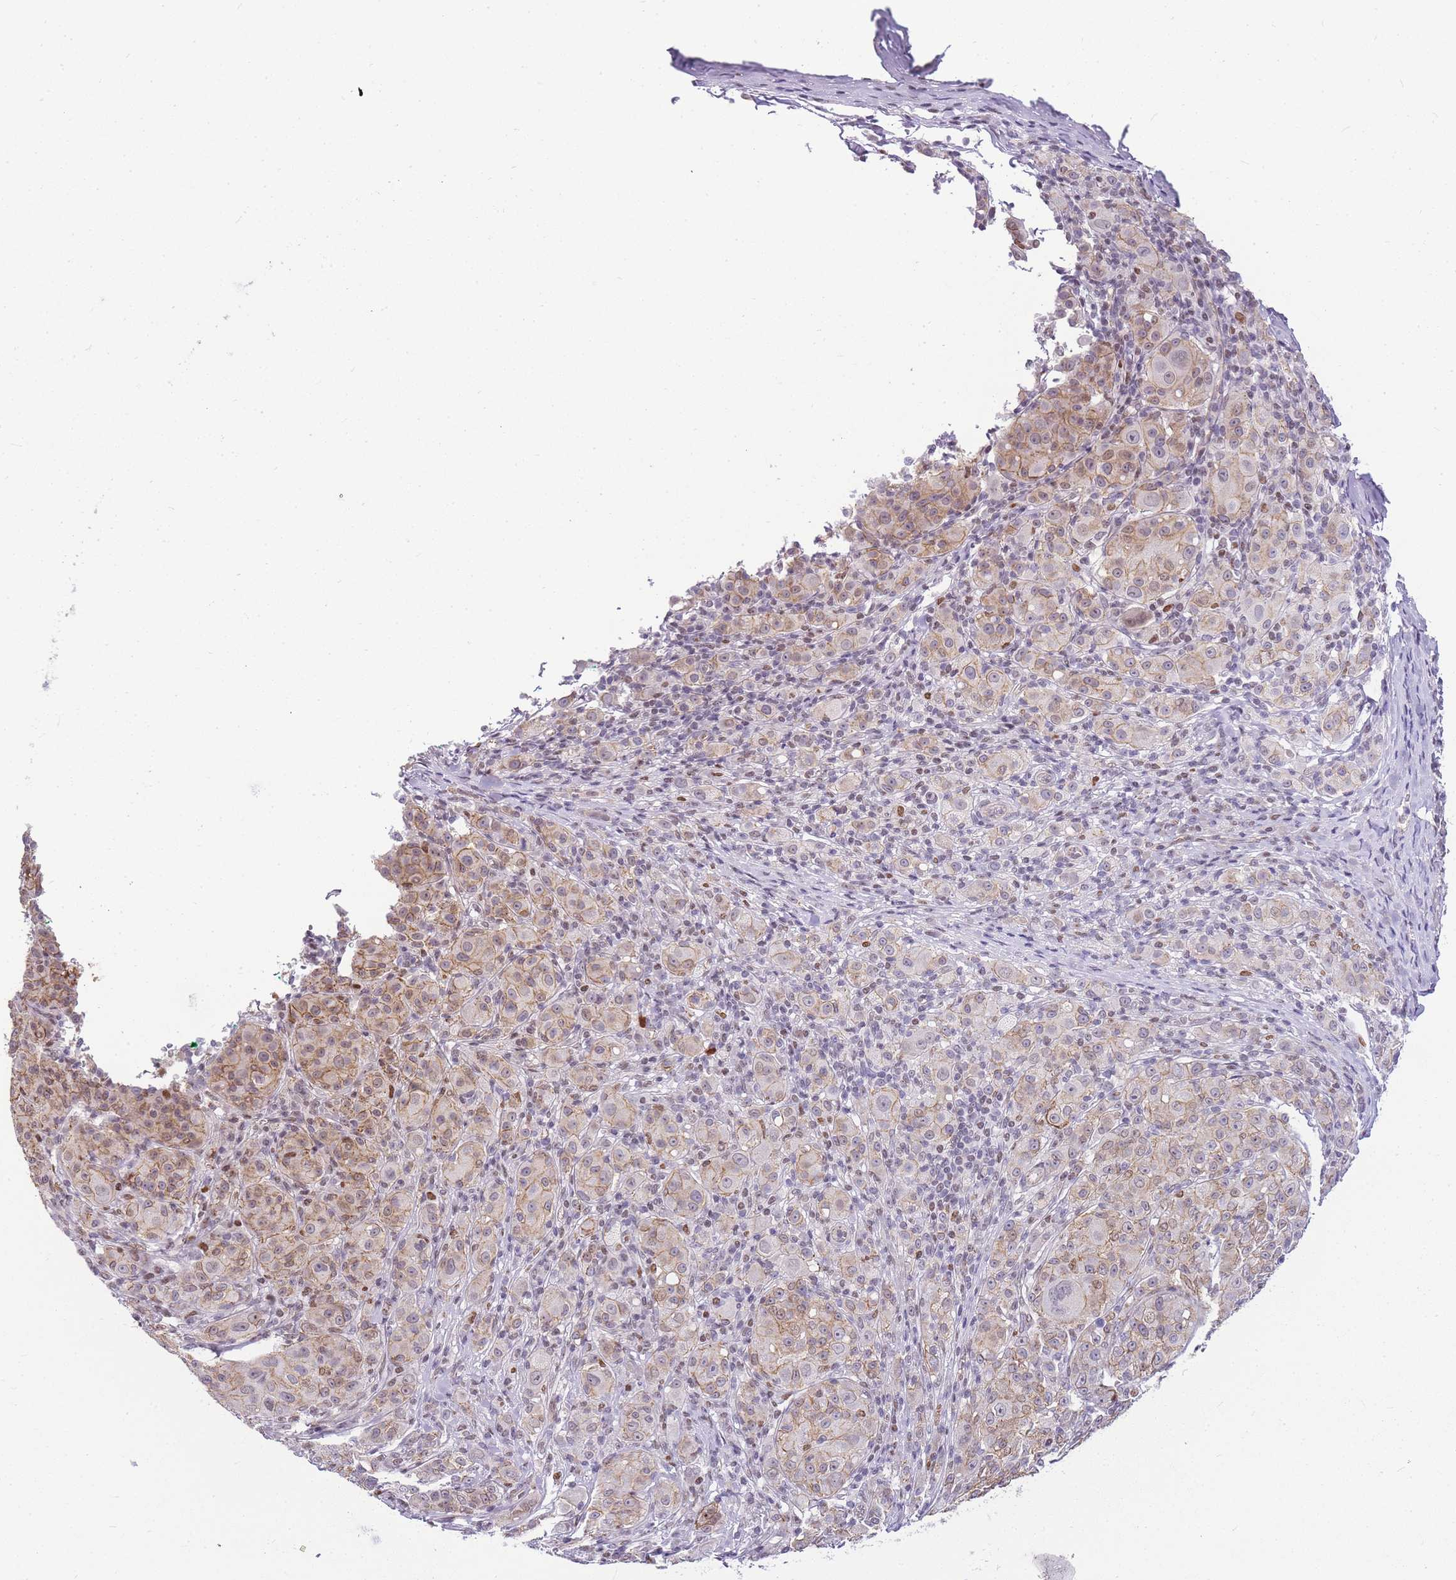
{"staining": {"intensity": "moderate", "quantity": "25%-75%", "location": "nuclear"}, "tissue": "melanoma", "cell_type": "Tumor cells", "image_type": "cancer", "snomed": [{"axis": "morphology", "description": "Malignant melanoma, NOS"}, {"axis": "topography", "description": "Skin"}], "caption": "There is medium levels of moderate nuclear positivity in tumor cells of malignant melanoma, as demonstrated by immunohistochemical staining (brown color).", "gene": "CLBA1", "patient": {"sex": "female", "age": 52}}